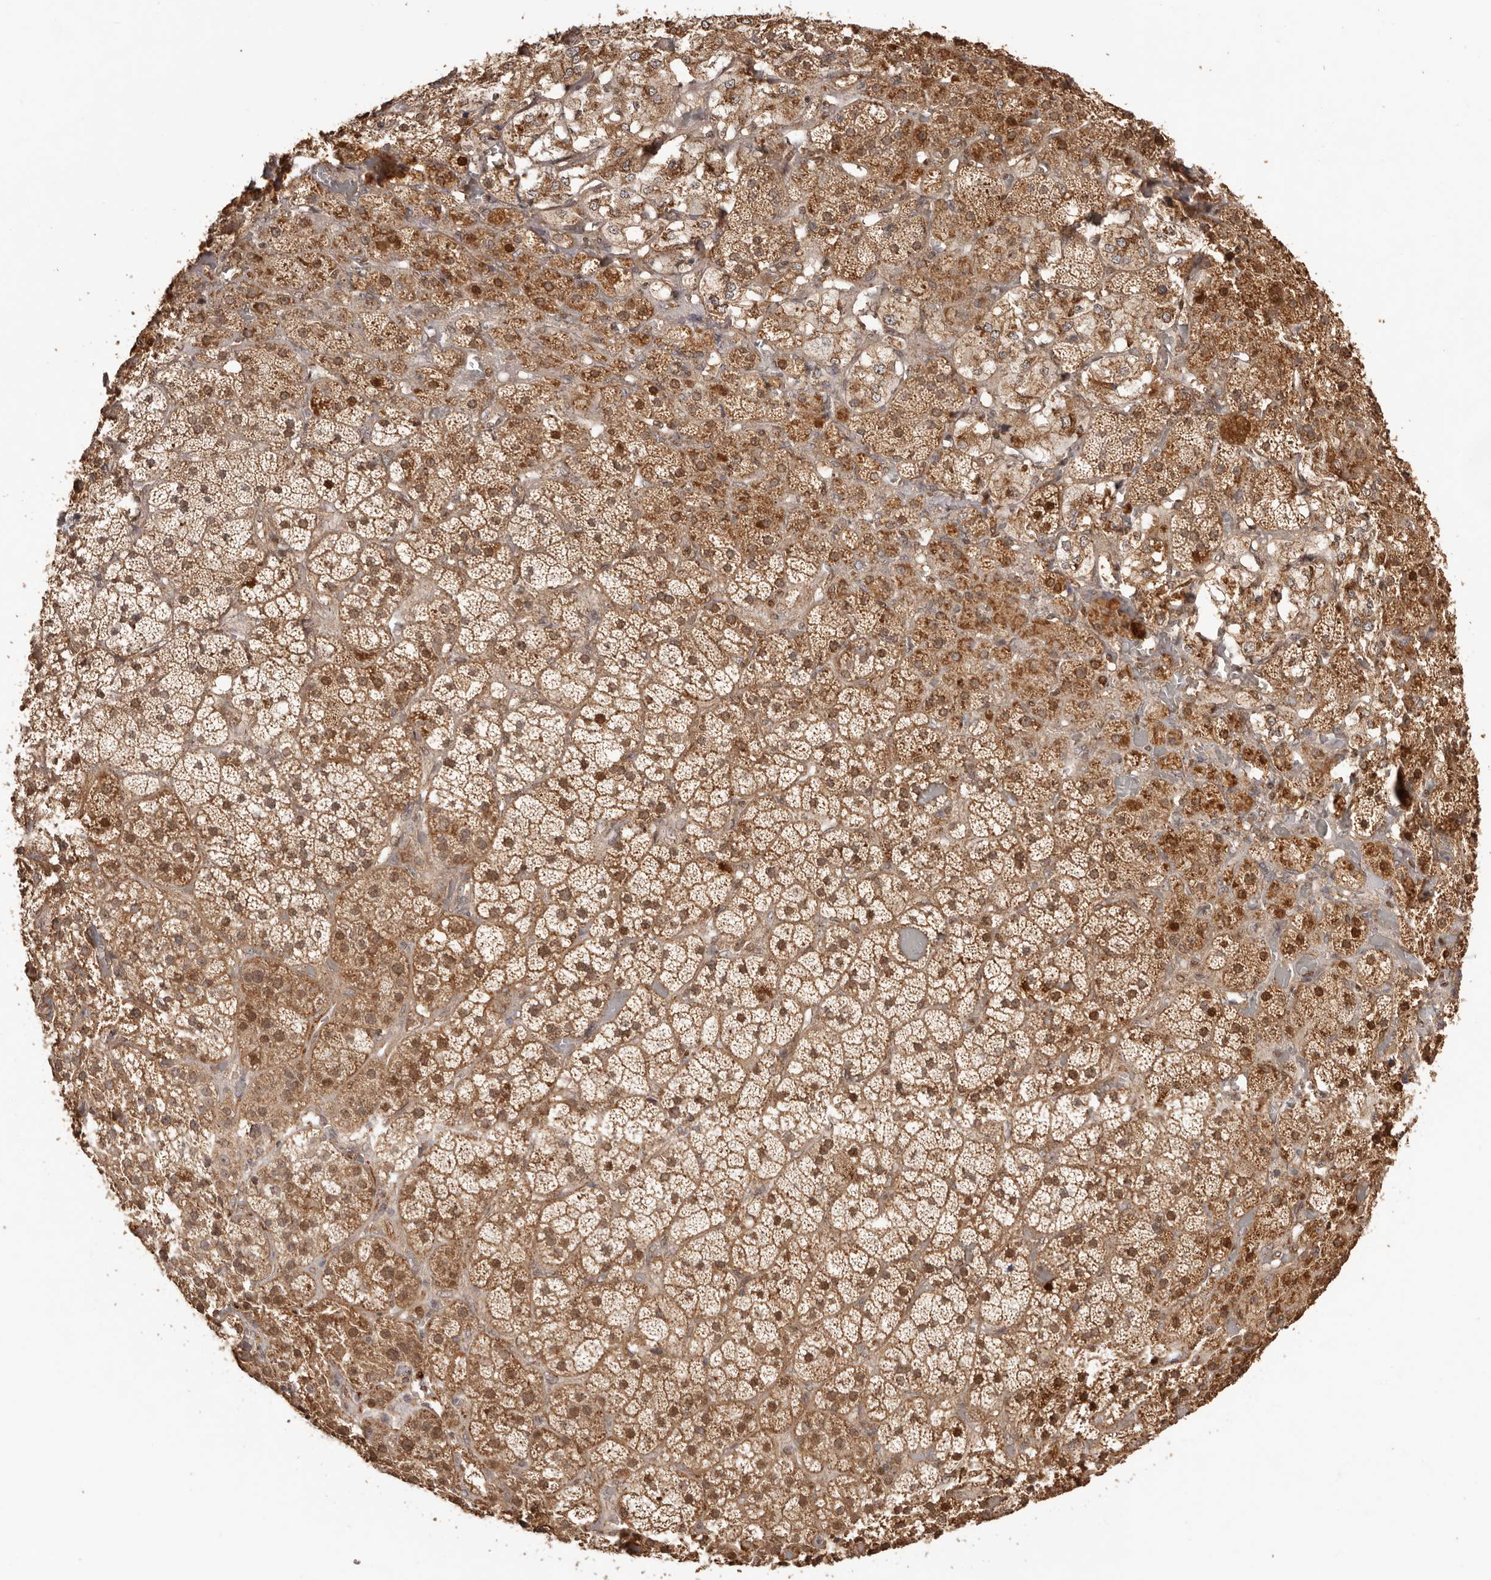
{"staining": {"intensity": "strong", "quantity": ">75%", "location": "cytoplasmic/membranous"}, "tissue": "adrenal gland", "cell_type": "Glandular cells", "image_type": "normal", "snomed": [{"axis": "morphology", "description": "Normal tissue, NOS"}, {"axis": "topography", "description": "Adrenal gland"}], "caption": "A brown stain labels strong cytoplasmic/membranous expression of a protein in glandular cells of normal adrenal gland. Using DAB (3,3'-diaminobenzidine) (brown) and hematoxylin (blue) stains, captured at high magnification using brightfield microscopy.", "gene": "UBR2", "patient": {"sex": "male", "age": 57}}